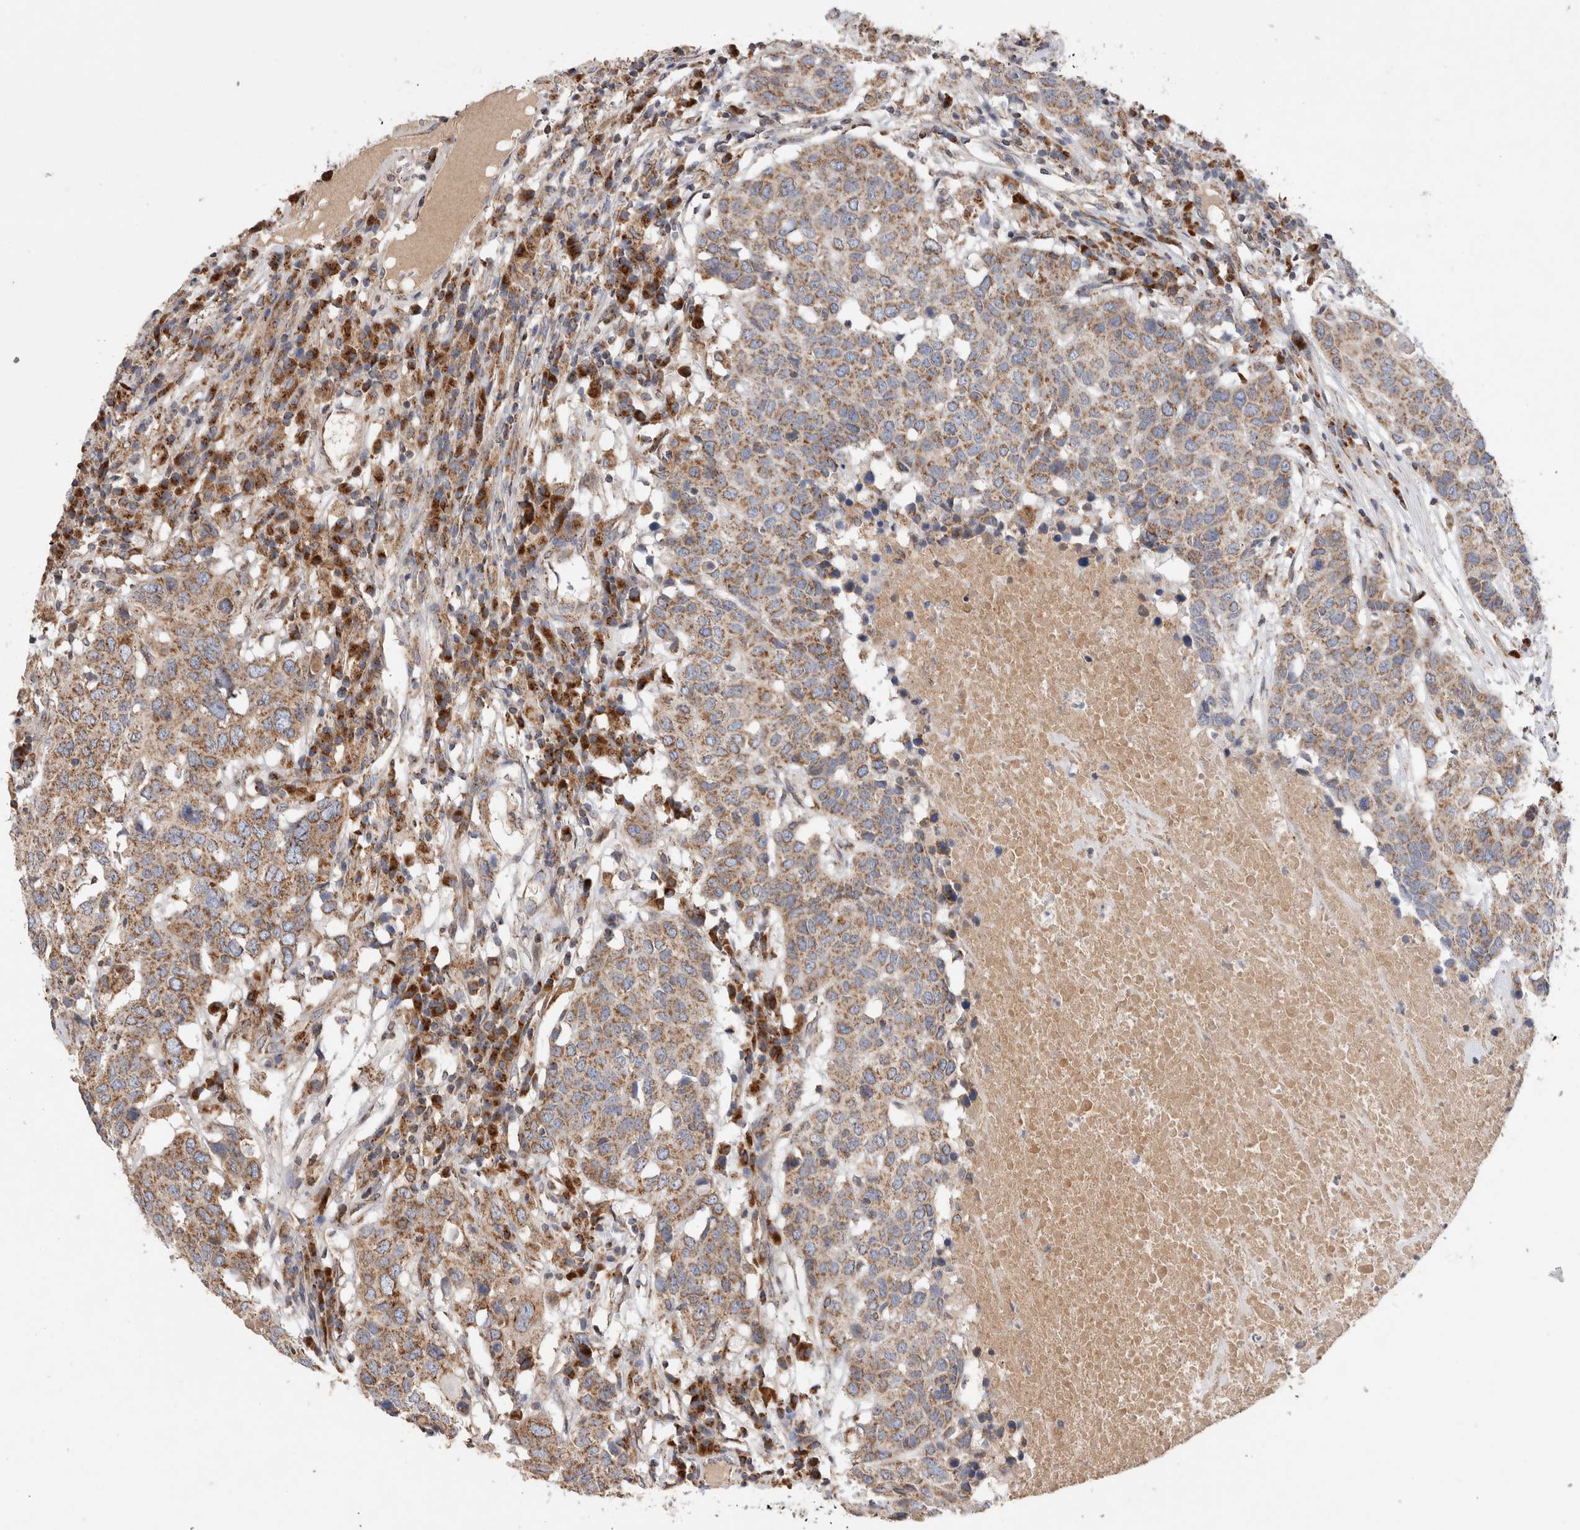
{"staining": {"intensity": "moderate", "quantity": ">75%", "location": "cytoplasmic/membranous"}, "tissue": "head and neck cancer", "cell_type": "Tumor cells", "image_type": "cancer", "snomed": [{"axis": "morphology", "description": "Squamous cell carcinoma, NOS"}, {"axis": "topography", "description": "Head-Neck"}], "caption": "Head and neck cancer stained for a protein (brown) exhibits moderate cytoplasmic/membranous positive expression in about >75% of tumor cells.", "gene": "IARS2", "patient": {"sex": "male", "age": 66}}